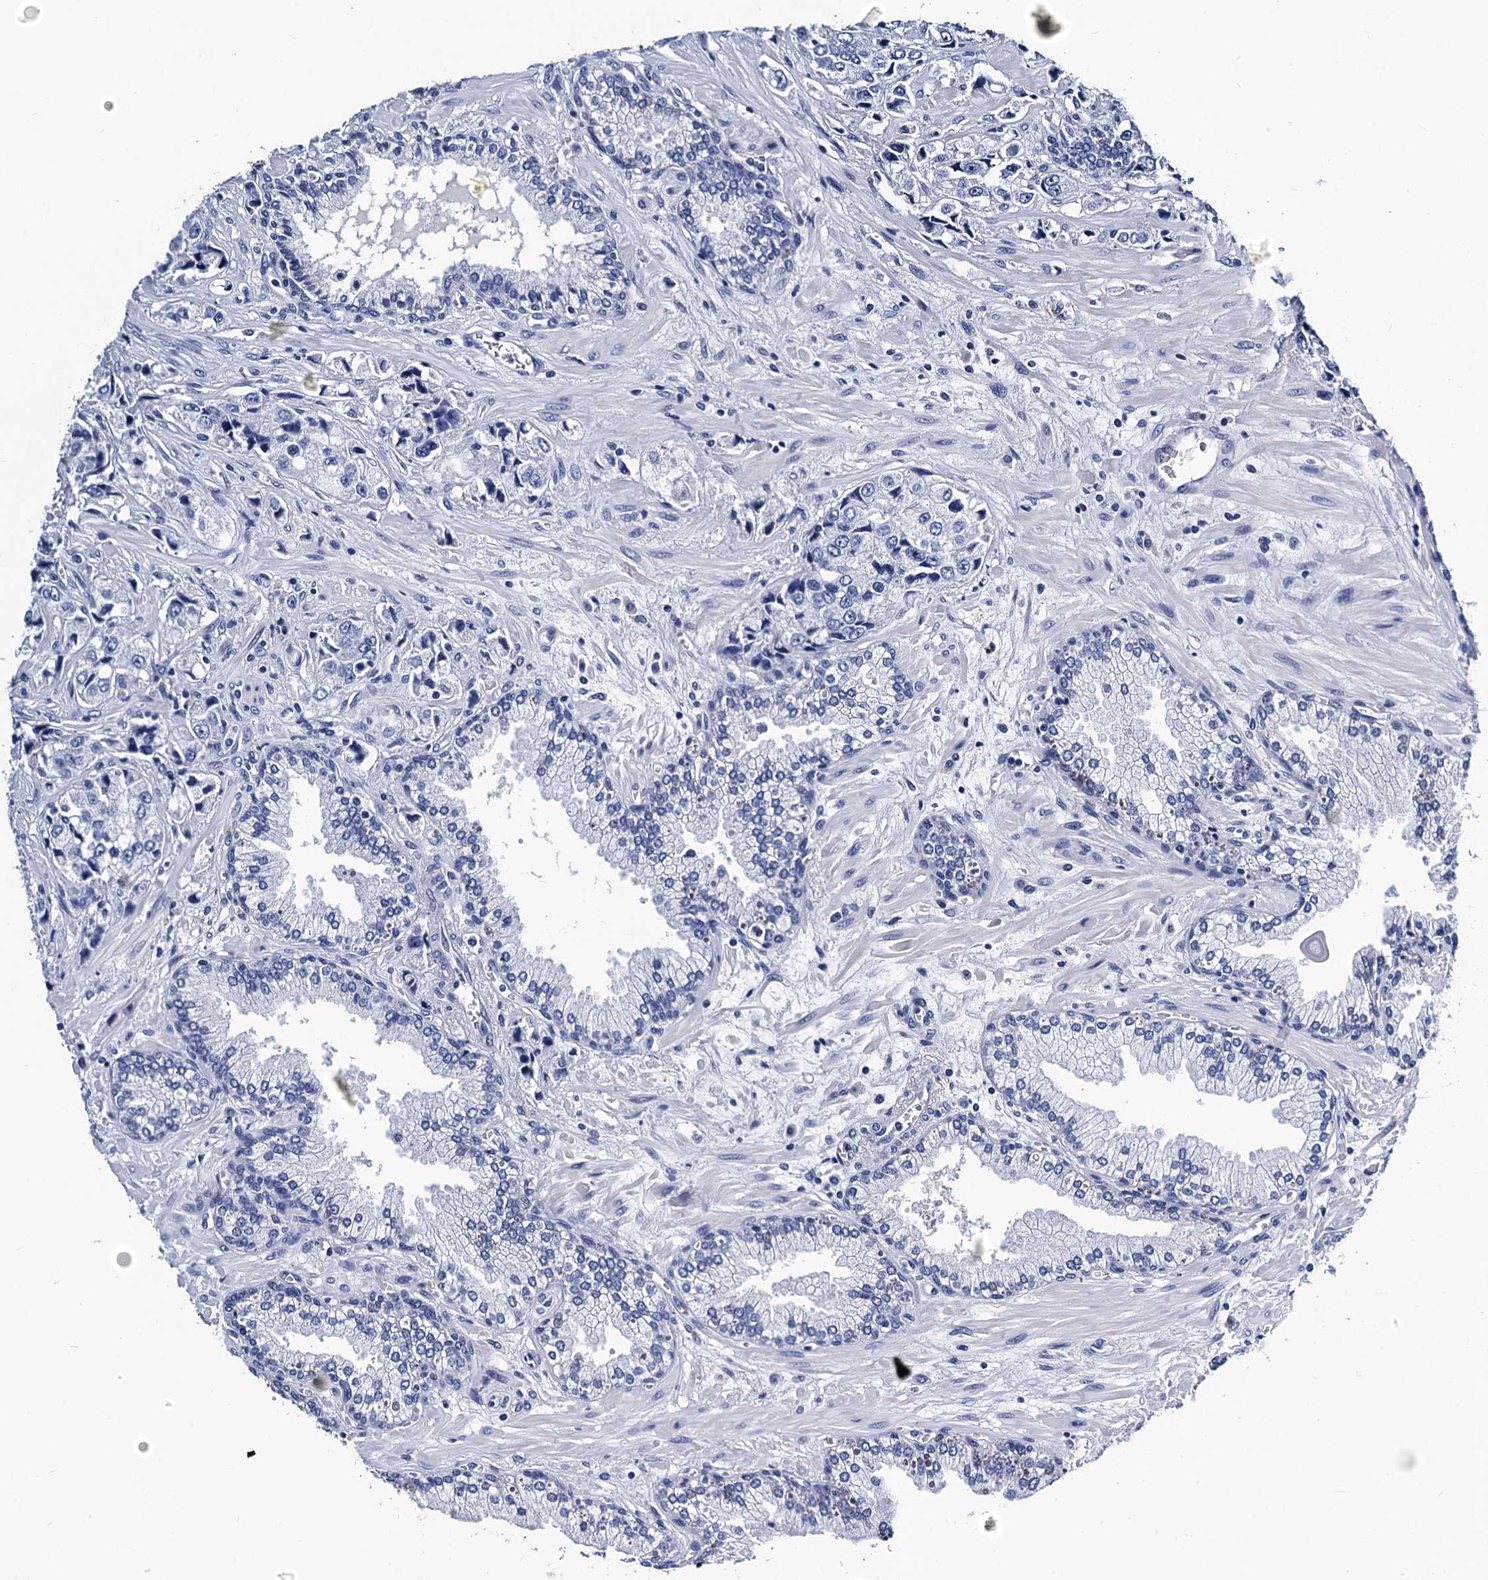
{"staining": {"intensity": "negative", "quantity": "none", "location": "none"}, "tissue": "prostate cancer", "cell_type": "Tumor cells", "image_type": "cancer", "snomed": [{"axis": "morphology", "description": "Adenocarcinoma, High grade"}, {"axis": "topography", "description": "Prostate"}], "caption": "A photomicrograph of human adenocarcinoma (high-grade) (prostate) is negative for staining in tumor cells. Brightfield microscopy of IHC stained with DAB (brown) and hematoxylin (blue), captured at high magnification.", "gene": "LRRC30", "patient": {"sex": "male", "age": 74}}